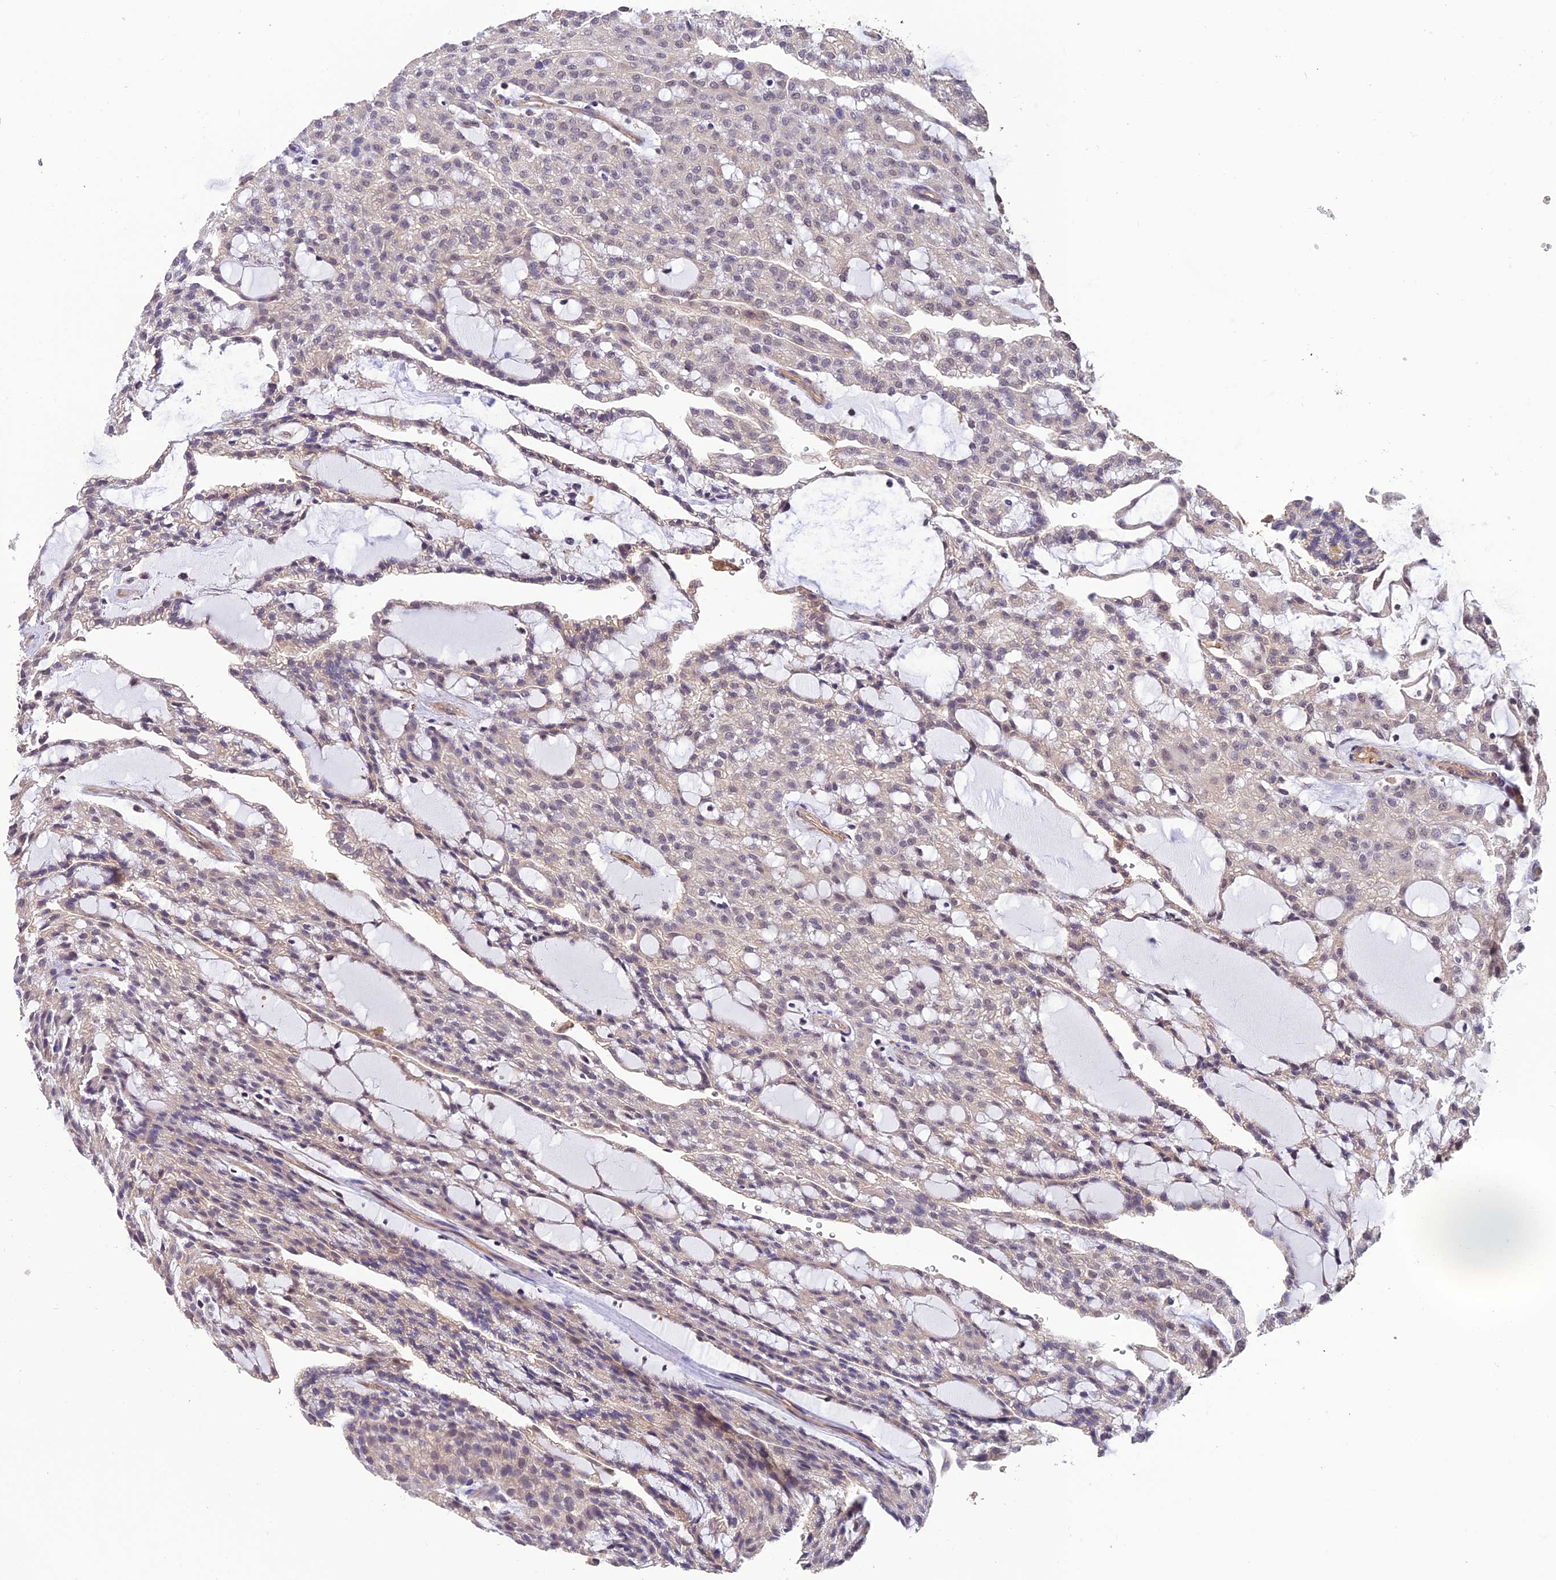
{"staining": {"intensity": "negative", "quantity": "none", "location": "none"}, "tissue": "renal cancer", "cell_type": "Tumor cells", "image_type": "cancer", "snomed": [{"axis": "morphology", "description": "Adenocarcinoma, NOS"}, {"axis": "topography", "description": "Kidney"}], "caption": "Immunohistochemistry (IHC) of adenocarcinoma (renal) shows no expression in tumor cells.", "gene": "PSMB3", "patient": {"sex": "male", "age": 63}}